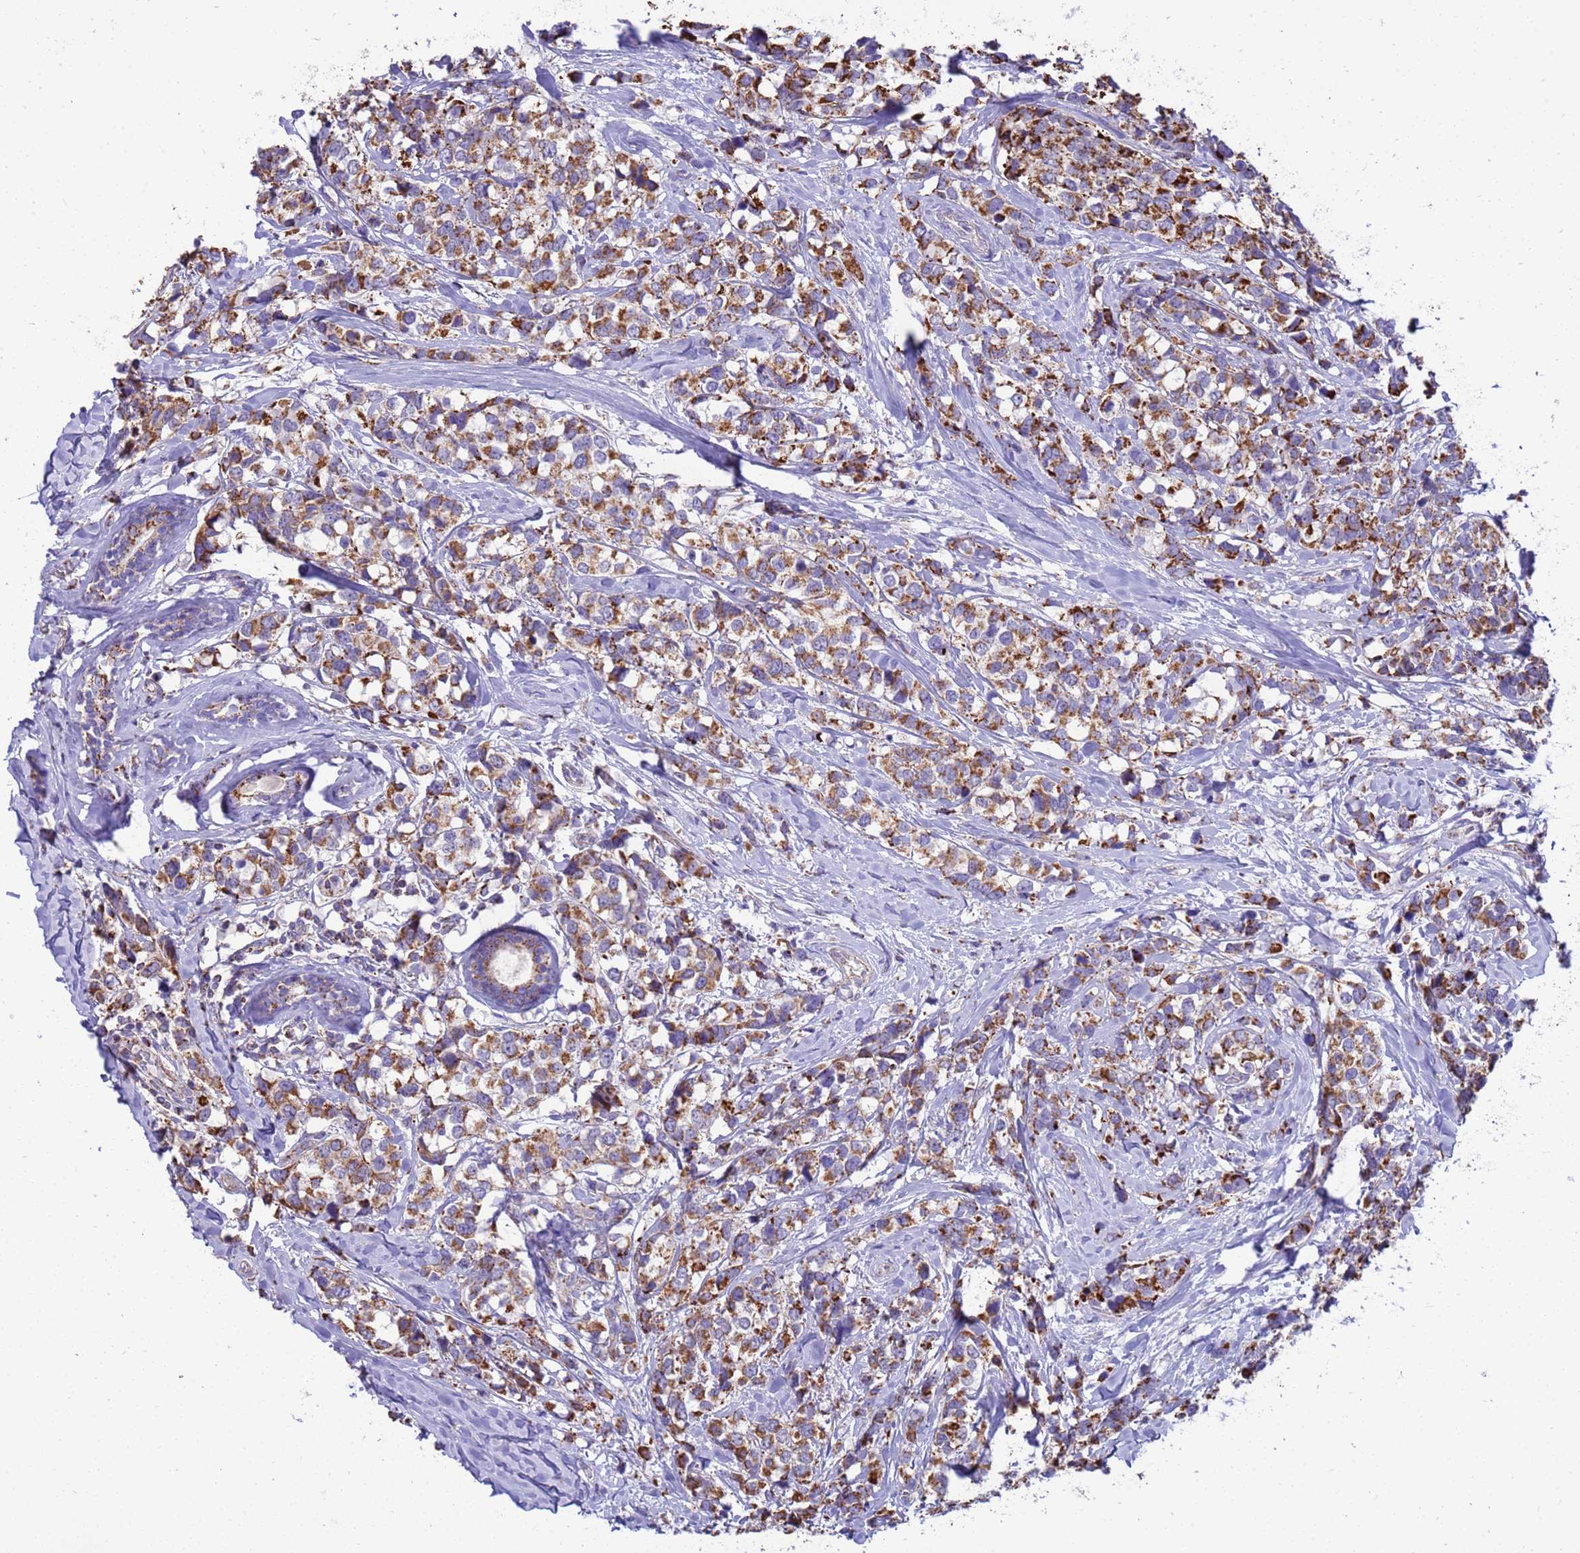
{"staining": {"intensity": "moderate", "quantity": ">75%", "location": "cytoplasmic/membranous"}, "tissue": "breast cancer", "cell_type": "Tumor cells", "image_type": "cancer", "snomed": [{"axis": "morphology", "description": "Lobular carcinoma"}, {"axis": "topography", "description": "Breast"}], "caption": "IHC histopathology image of neoplastic tissue: lobular carcinoma (breast) stained using immunohistochemistry exhibits medium levels of moderate protein expression localized specifically in the cytoplasmic/membranous of tumor cells, appearing as a cytoplasmic/membranous brown color.", "gene": "RNF165", "patient": {"sex": "female", "age": 59}}